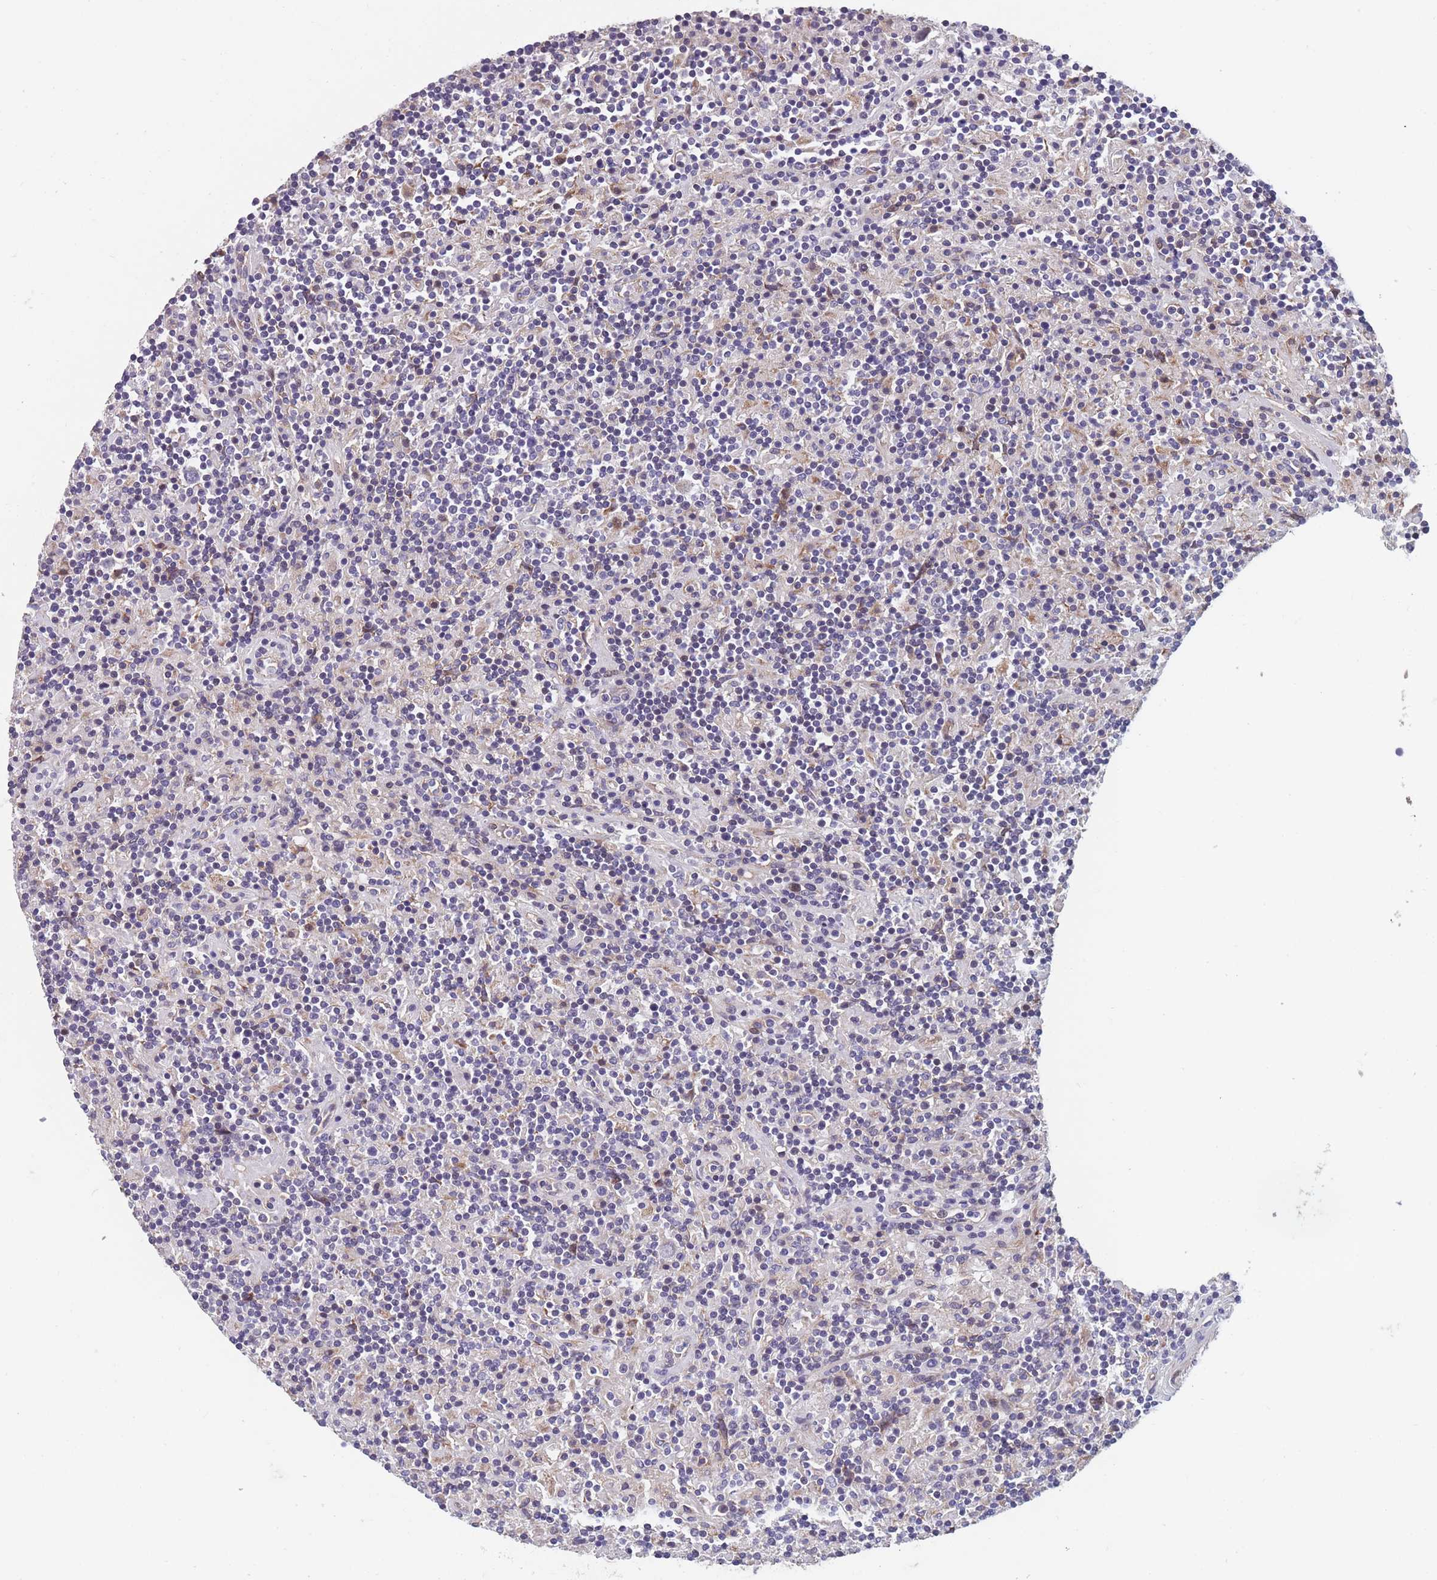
{"staining": {"intensity": "negative", "quantity": "none", "location": "none"}, "tissue": "lymphoma", "cell_type": "Tumor cells", "image_type": "cancer", "snomed": [{"axis": "morphology", "description": "Hodgkin's disease, NOS"}, {"axis": "topography", "description": "Lymph node"}], "caption": "The histopathology image reveals no significant positivity in tumor cells of lymphoma.", "gene": "FAM83F", "patient": {"sex": "male", "age": 70}}